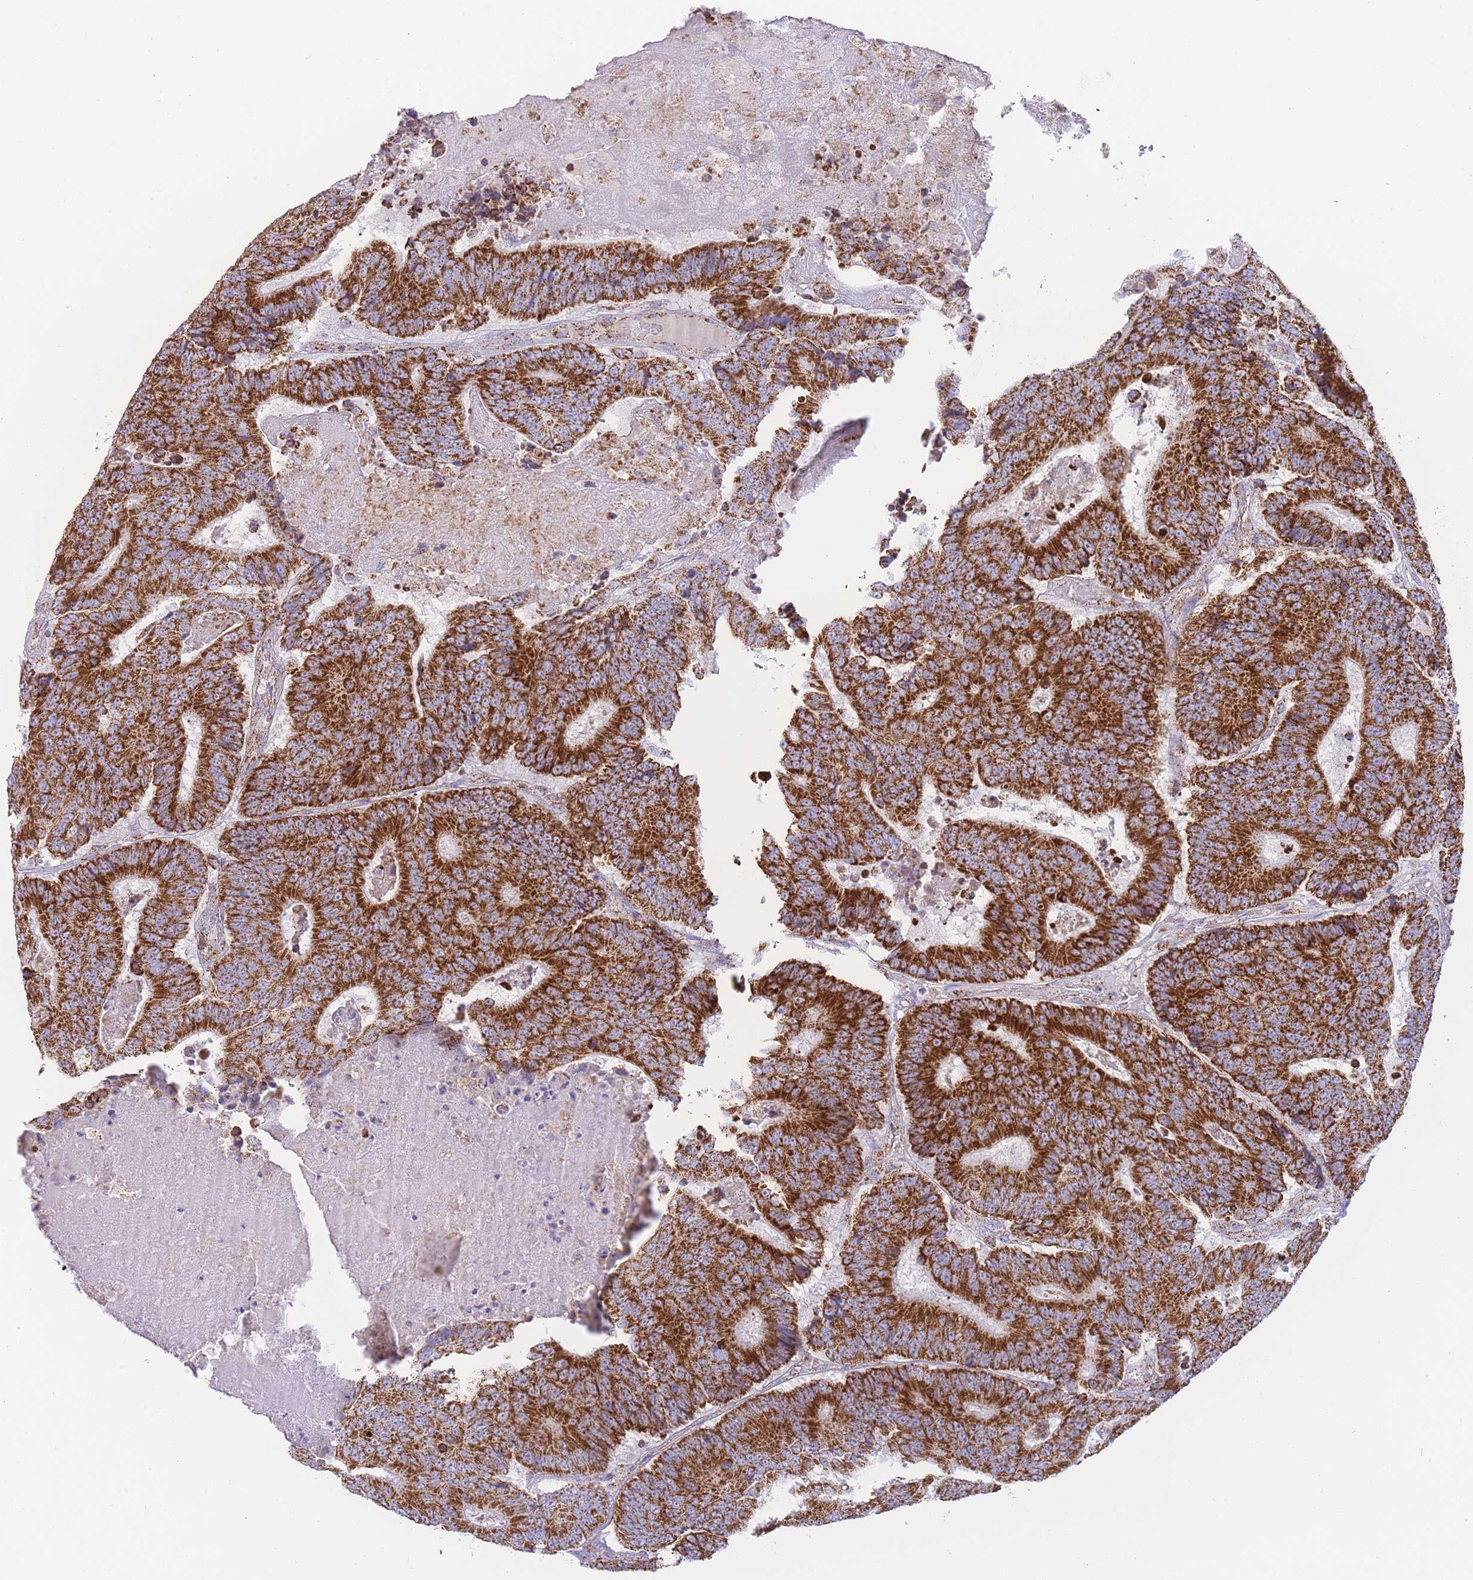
{"staining": {"intensity": "strong", "quantity": ">75%", "location": "cytoplasmic/membranous"}, "tissue": "colorectal cancer", "cell_type": "Tumor cells", "image_type": "cancer", "snomed": [{"axis": "morphology", "description": "Adenocarcinoma, NOS"}, {"axis": "topography", "description": "Colon"}], "caption": "Immunohistochemistry image of neoplastic tissue: human colorectal cancer (adenocarcinoma) stained using immunohistochemistry displays high levels of strong protein expression localized specifically in the cytoplasmic/membranous of tumor cells, appearing as a cytoplasmic/membranous brown color.", "gene": "GSTM1", "patient": {"sex": "male", "age": 83}}